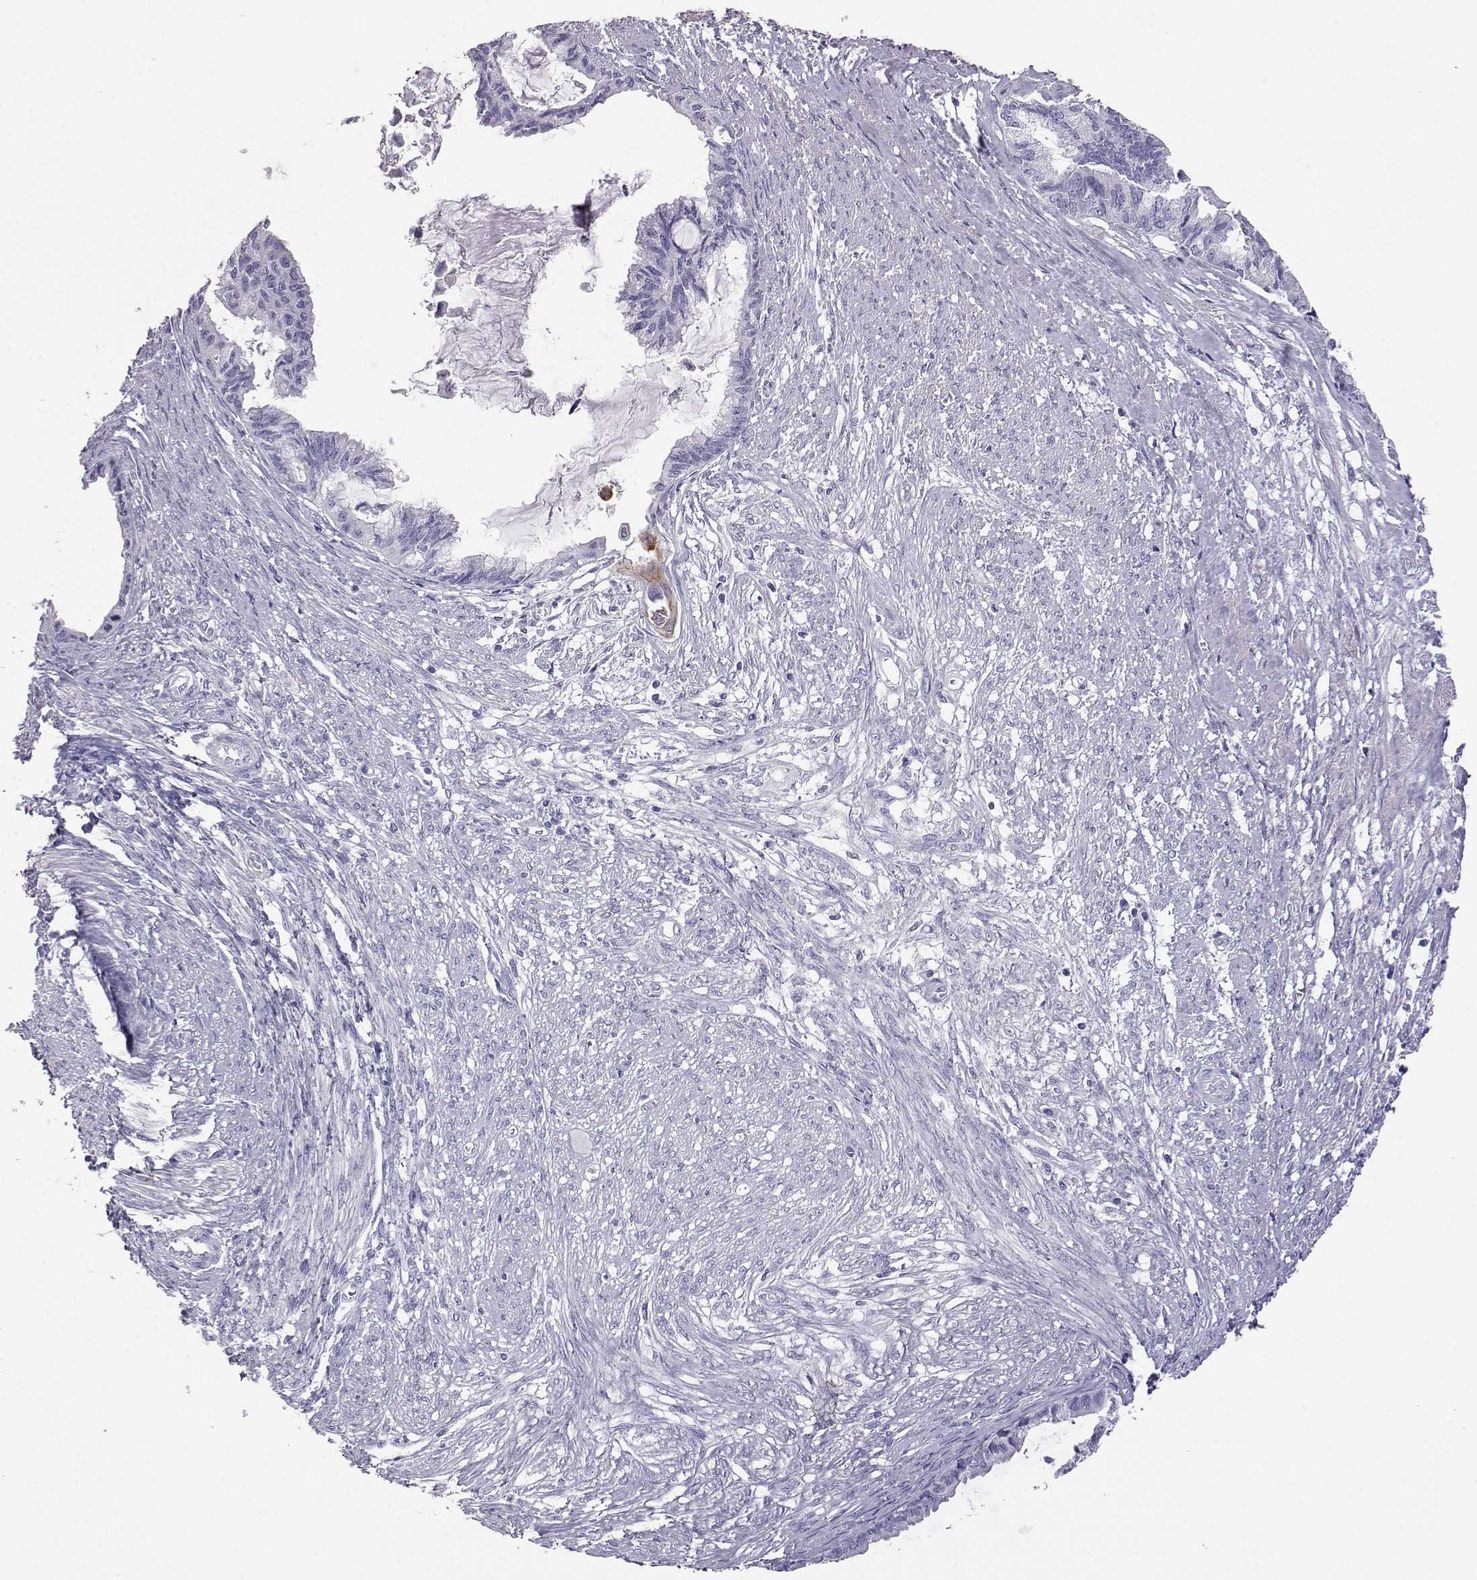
{"staining": {"intensity": "negative", "quantity": "none", "location": "none"}, "tissue": "endometrial cancer", "cell_type": "Tumor cells", "image_type": "cancer", "snomed": [{"axis": "morphology", "description": "Adenocarcinoma, NOS"}, {"axis": "topography", "description": "Endometrium"}], "caption": "Tumor cells show no significant expression in endometrial cancer (adenocarcinoma).", "gene": "AKR1B1", "patient": {"sex": "female", "age": 86}}